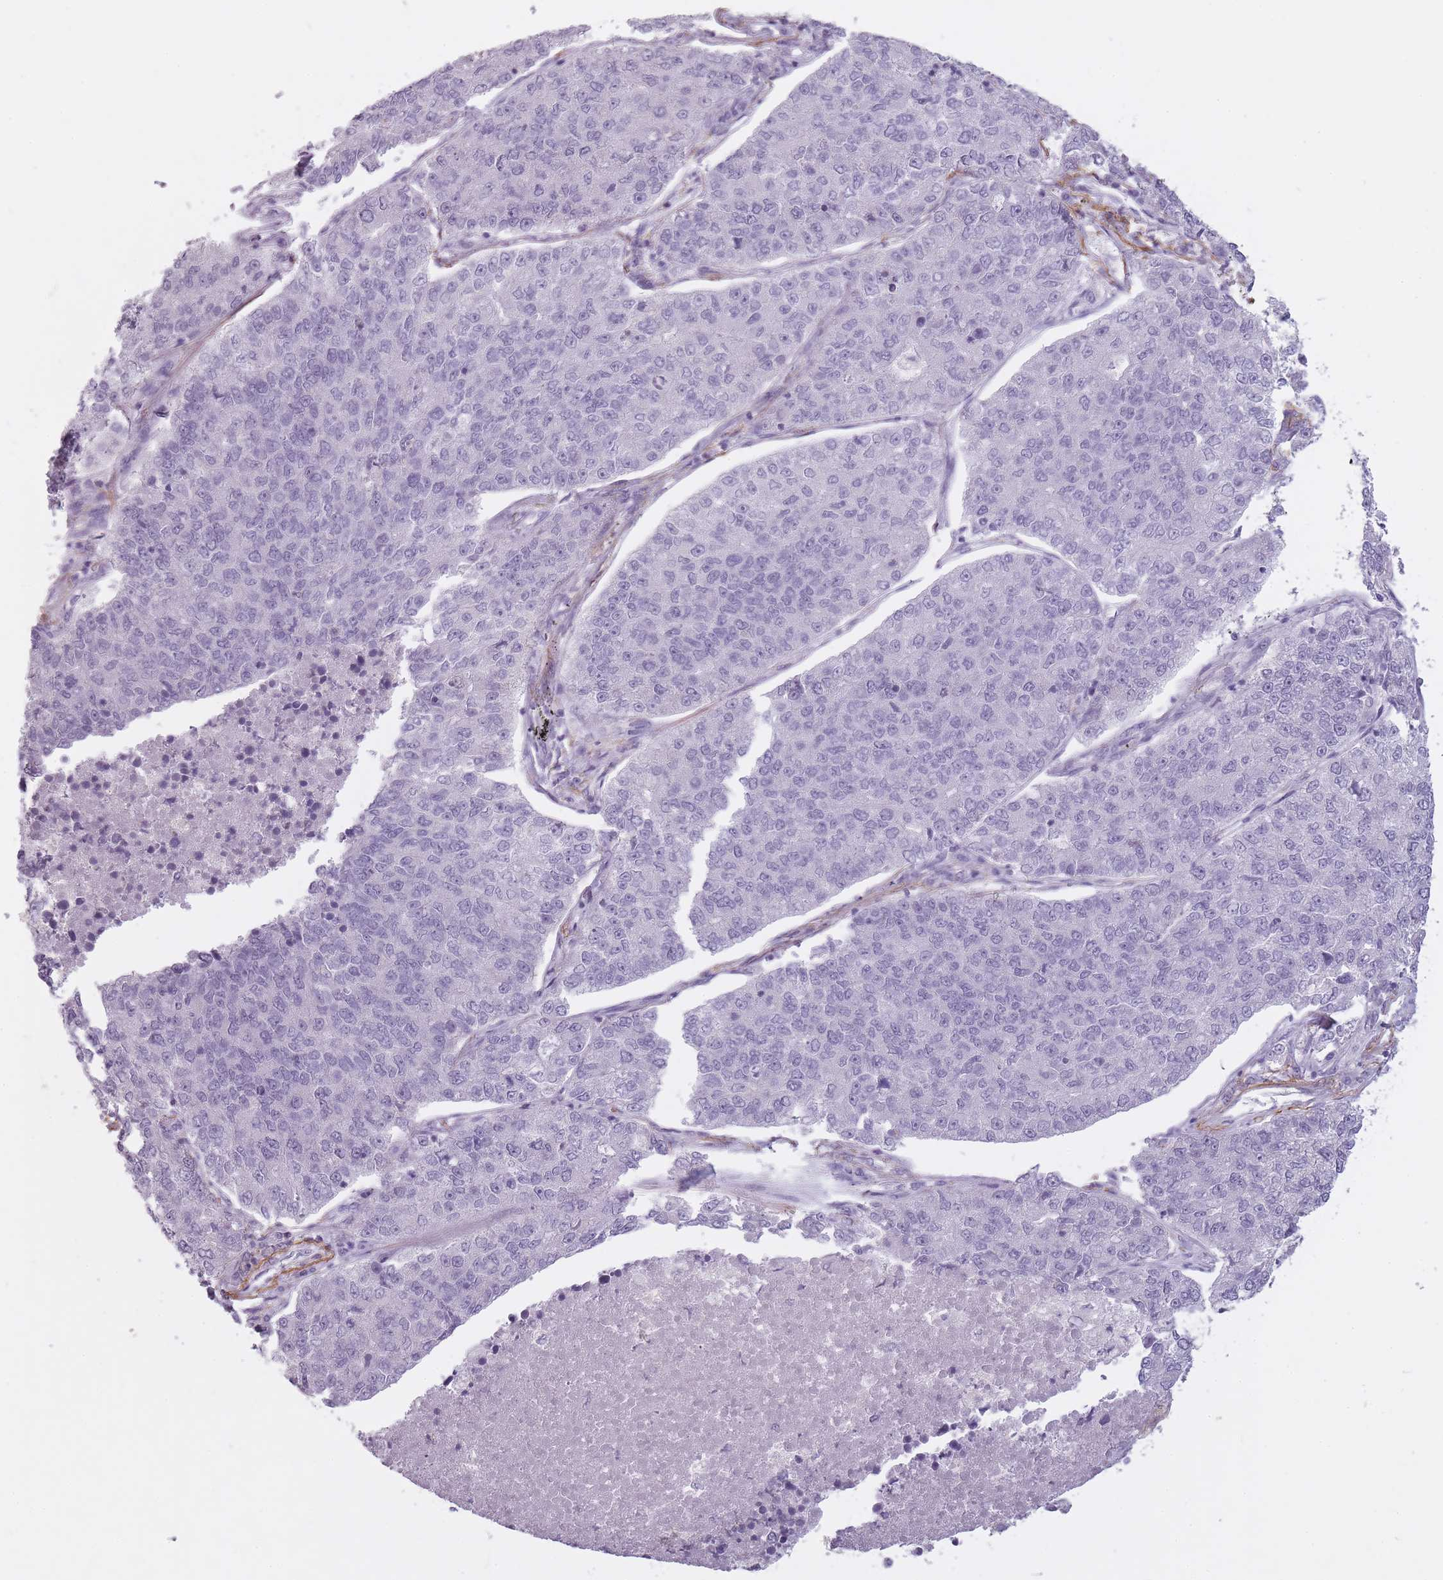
{"staining": {"intensity": "negative", "quantity": "none", "location": "none"}, "tissue": "lung cancer", "cell_type": "Tumor cells", "image_type": "cancer", "snomed": [{"axis": "morphology", "description": "Adenocarcinoma, NOS"}, {"axis": "topography", "description": "Lung"}], "caption": "Immunohistochemistry image of lung adenocarcinoma stained for a protein (brown), which demonstrates no positivity in tumor cells.", "gene": "RFX4", "patient": {"sex": "male", "age": 49}}